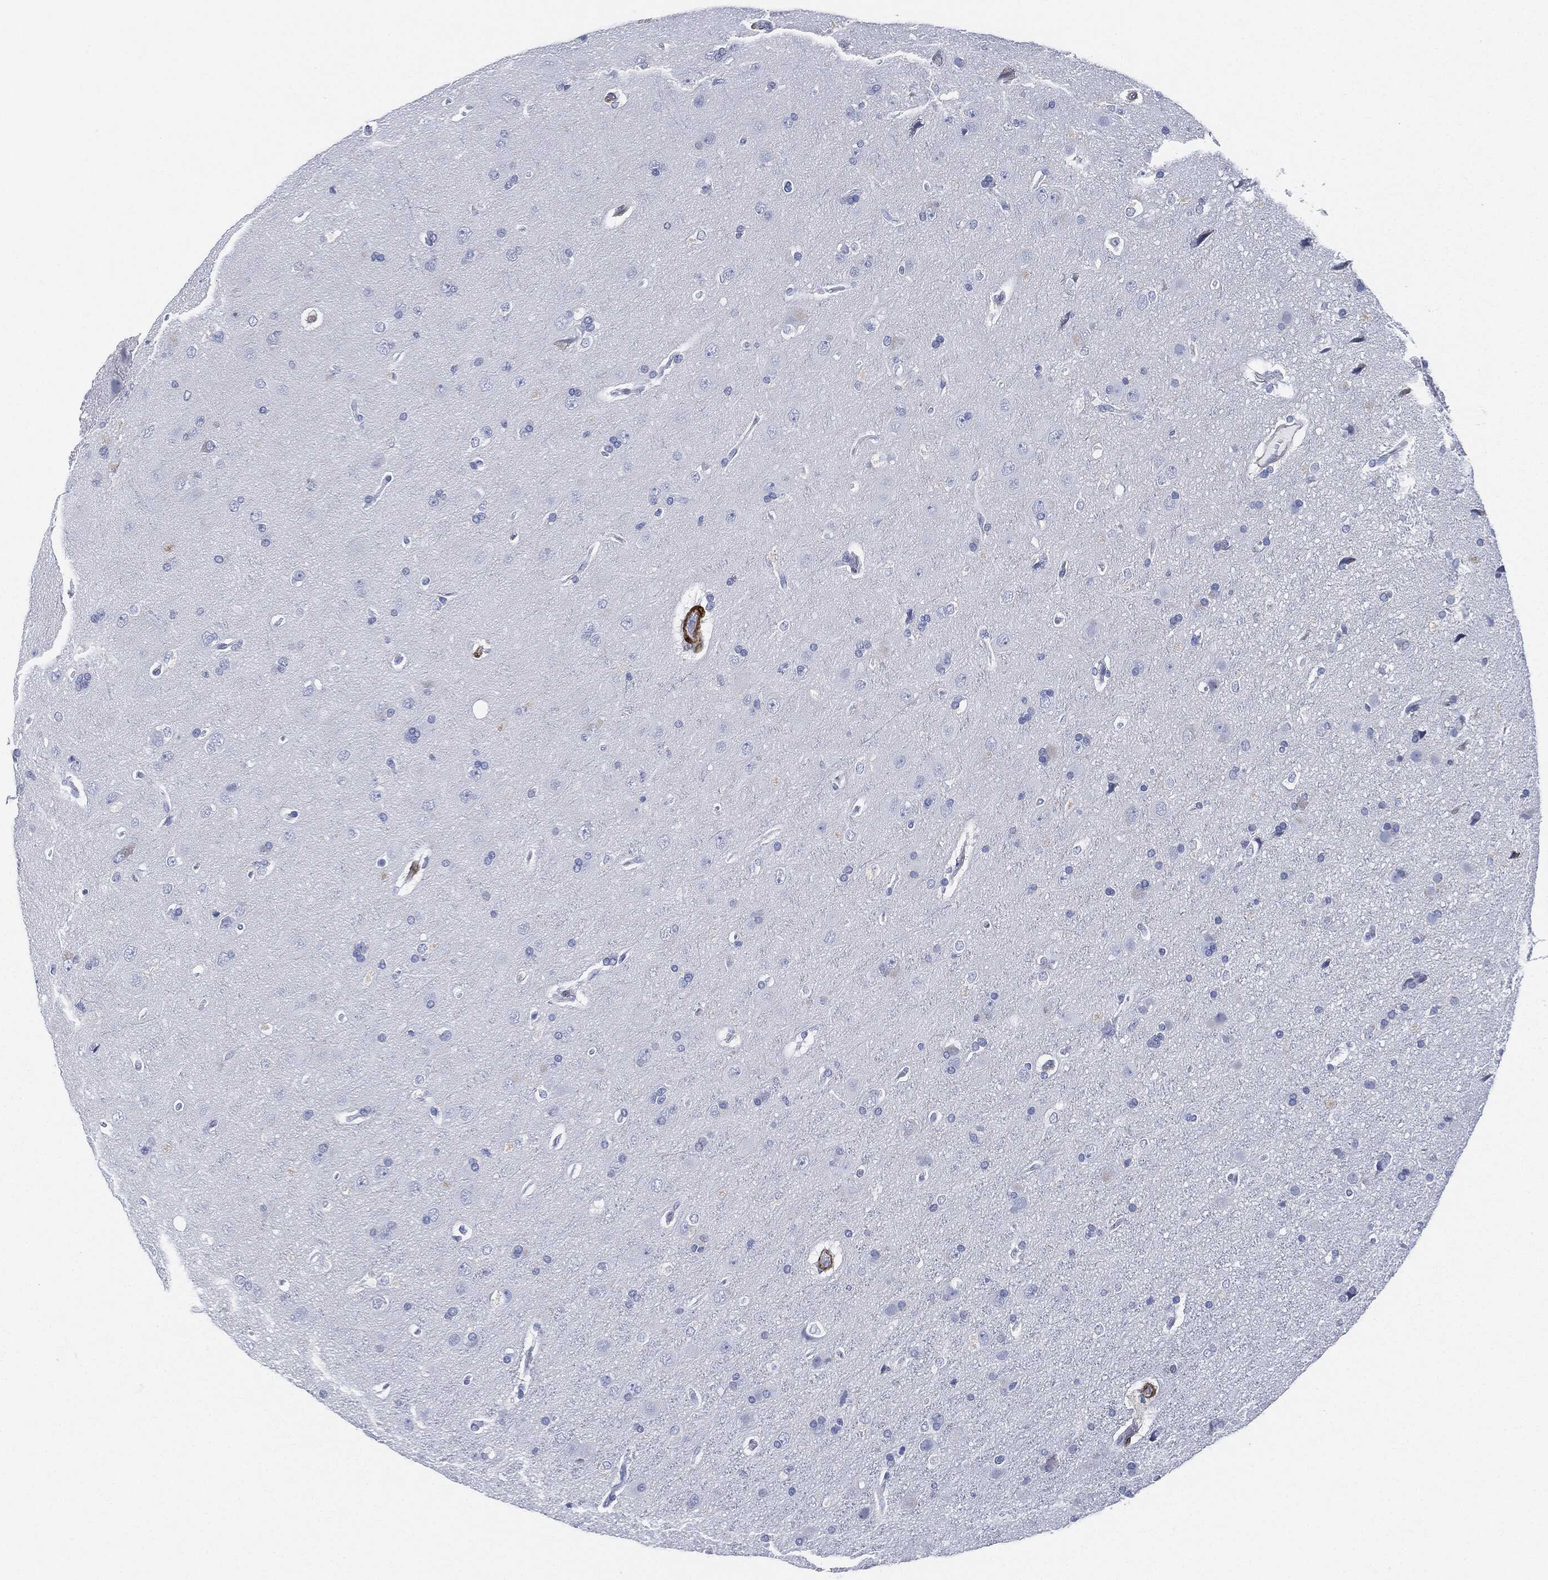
{"staining": {"intensity": "negative", "quantity": "none", "location": "none"}, "tissue": "glioma", "cell_type": "Tumor cells", "image_type": "cancer", "snomed": [{"axis": "morphology", "description": "Glioma, malignant, NOS"}, {"axis": "topography", "description": "Cerebral cortex"}], "caption": "This is an immunohistochemistry (IHC) histopathology image of human glioma (malignant). There is no positivity in tumor cells.", "gene": "TAGLN", "patient": {"sex": "male", "age": 58}}